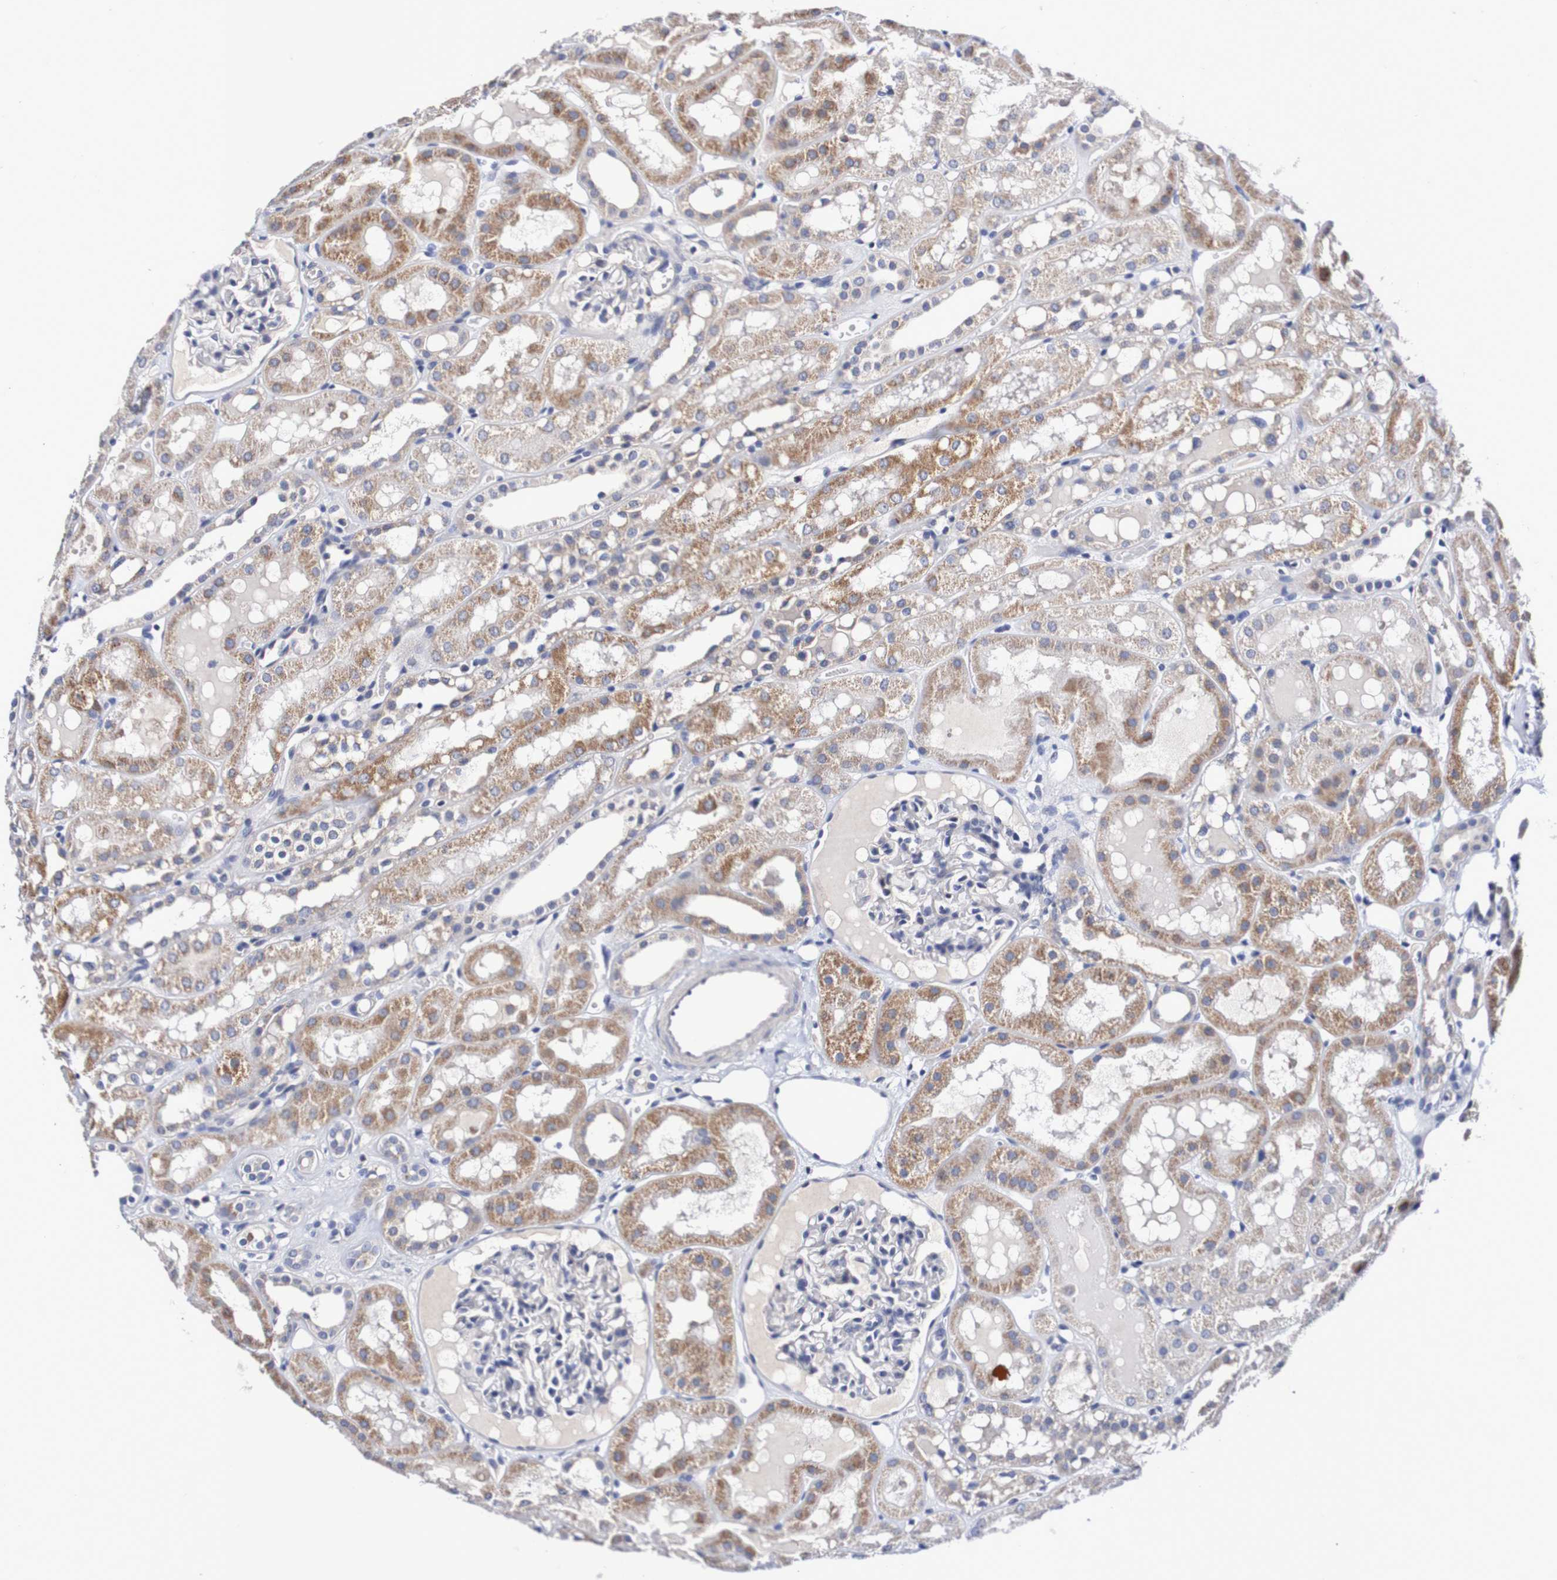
{"staining": {"intensity": "negative", "quantity": "none", "location": "none"}, "tissue": "kidney", "cell_type": "Cells in glomeruli", "image_type": "normal", "snomed": [{"axis": "morphology", "description": "Normal tissue, NOS"}, {"axis": "topography", "description": "Kidney"}, {"axis": "topography", "description": "Urinary bladder"}], "caption": "A micrograph of kidney stained for a protein displays no brown staining in cells in glomeruli. Nuclei are stained in blue.", "gene": "ACVR1C", "patient": {"sex": "male", "age": 16}}